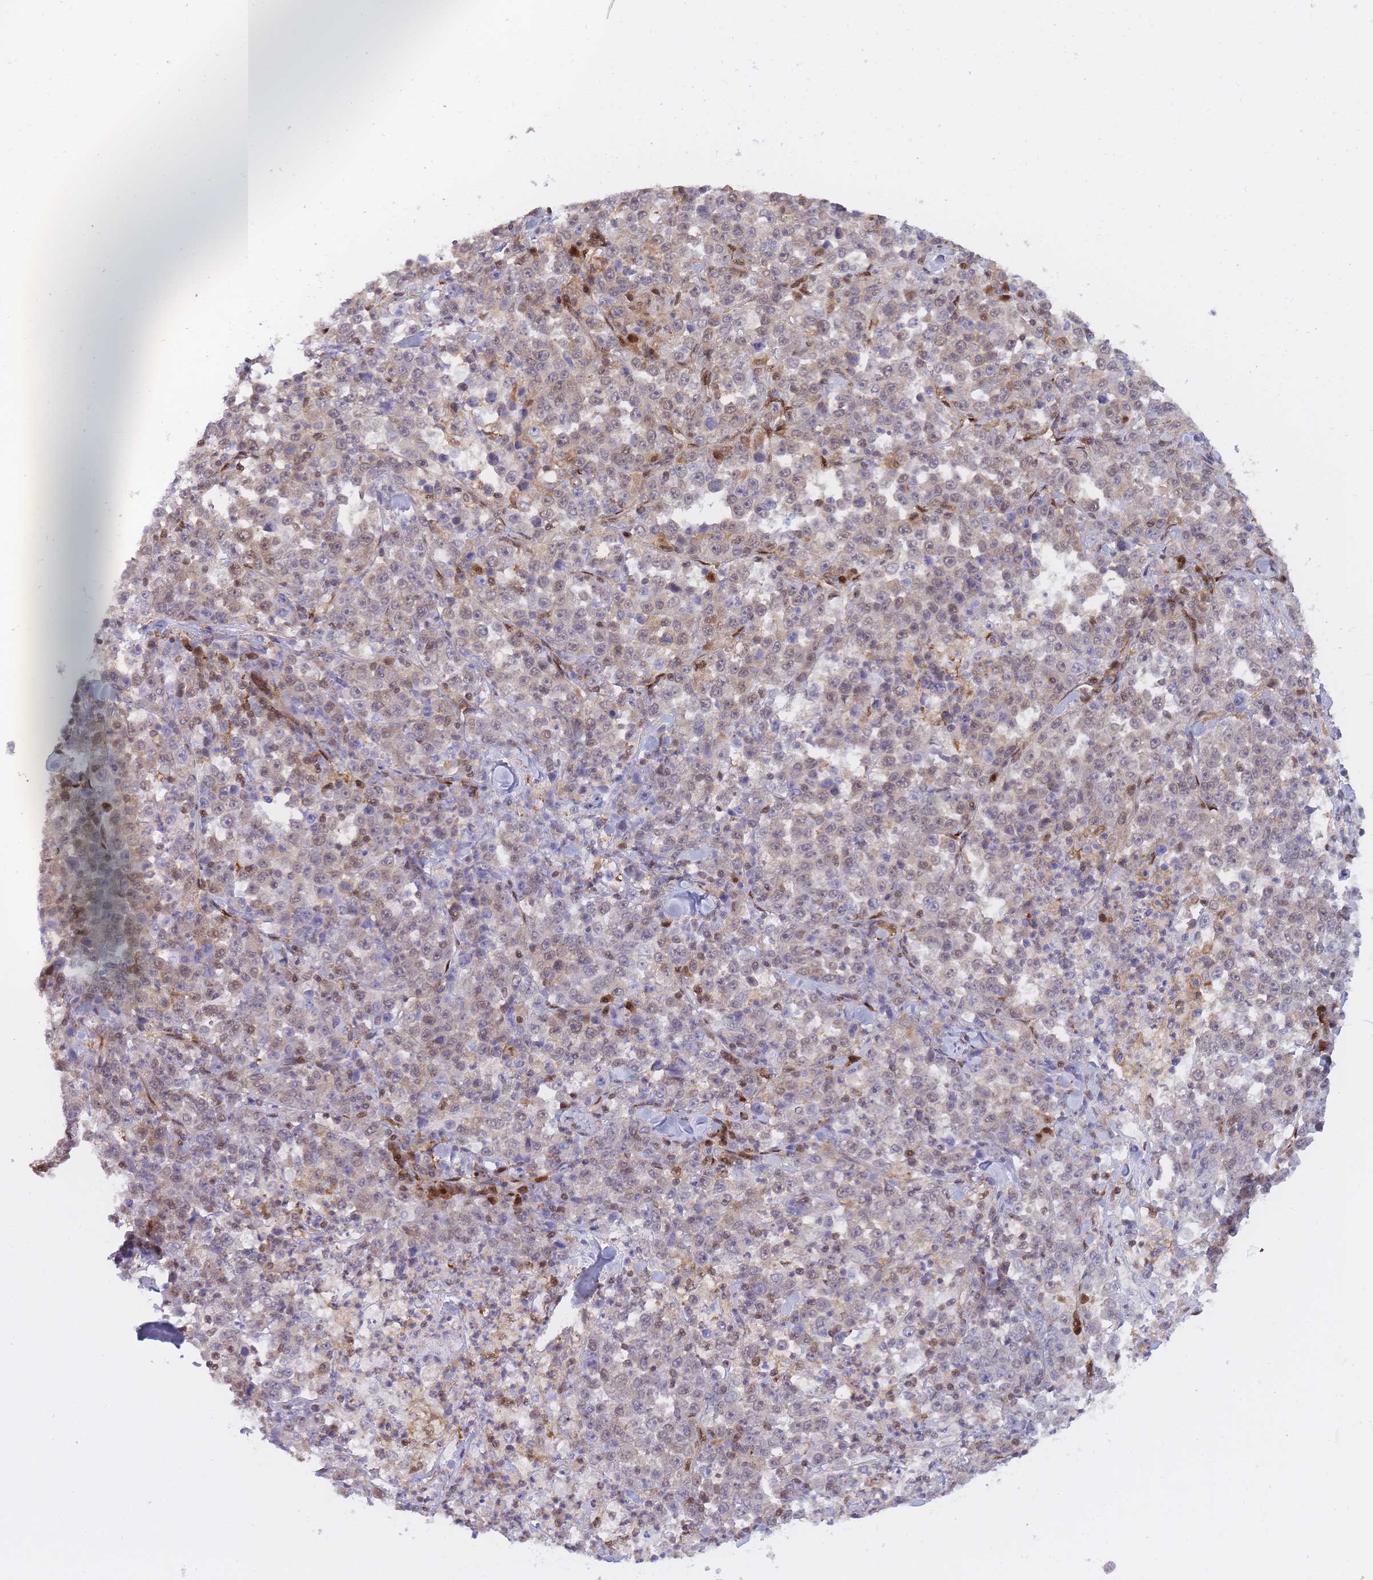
{"staining": {"intensity": "negative", "quantity": "none", "location": "none"}, "tissue": "stomach cancer", "cell_type": "Tumor cells", "image_type": "cancer", "snomed": [{"axis": "morphology", "description": "Normal tissue, NOS"}, {"axis": "morphology", "description": "Adenocarcinoma, NOS"}, {"axis": "topography", "description": "Stomach, upper"}, {"axis": "topography", "description": "Stomach"}], "caption": "Photomicrograph shows no protein positivity in tumor cells of adenocarcinoma (stomach) tissue.", "gene": "NSFL1C", "patient": {"sex": "male", "age": 59}}